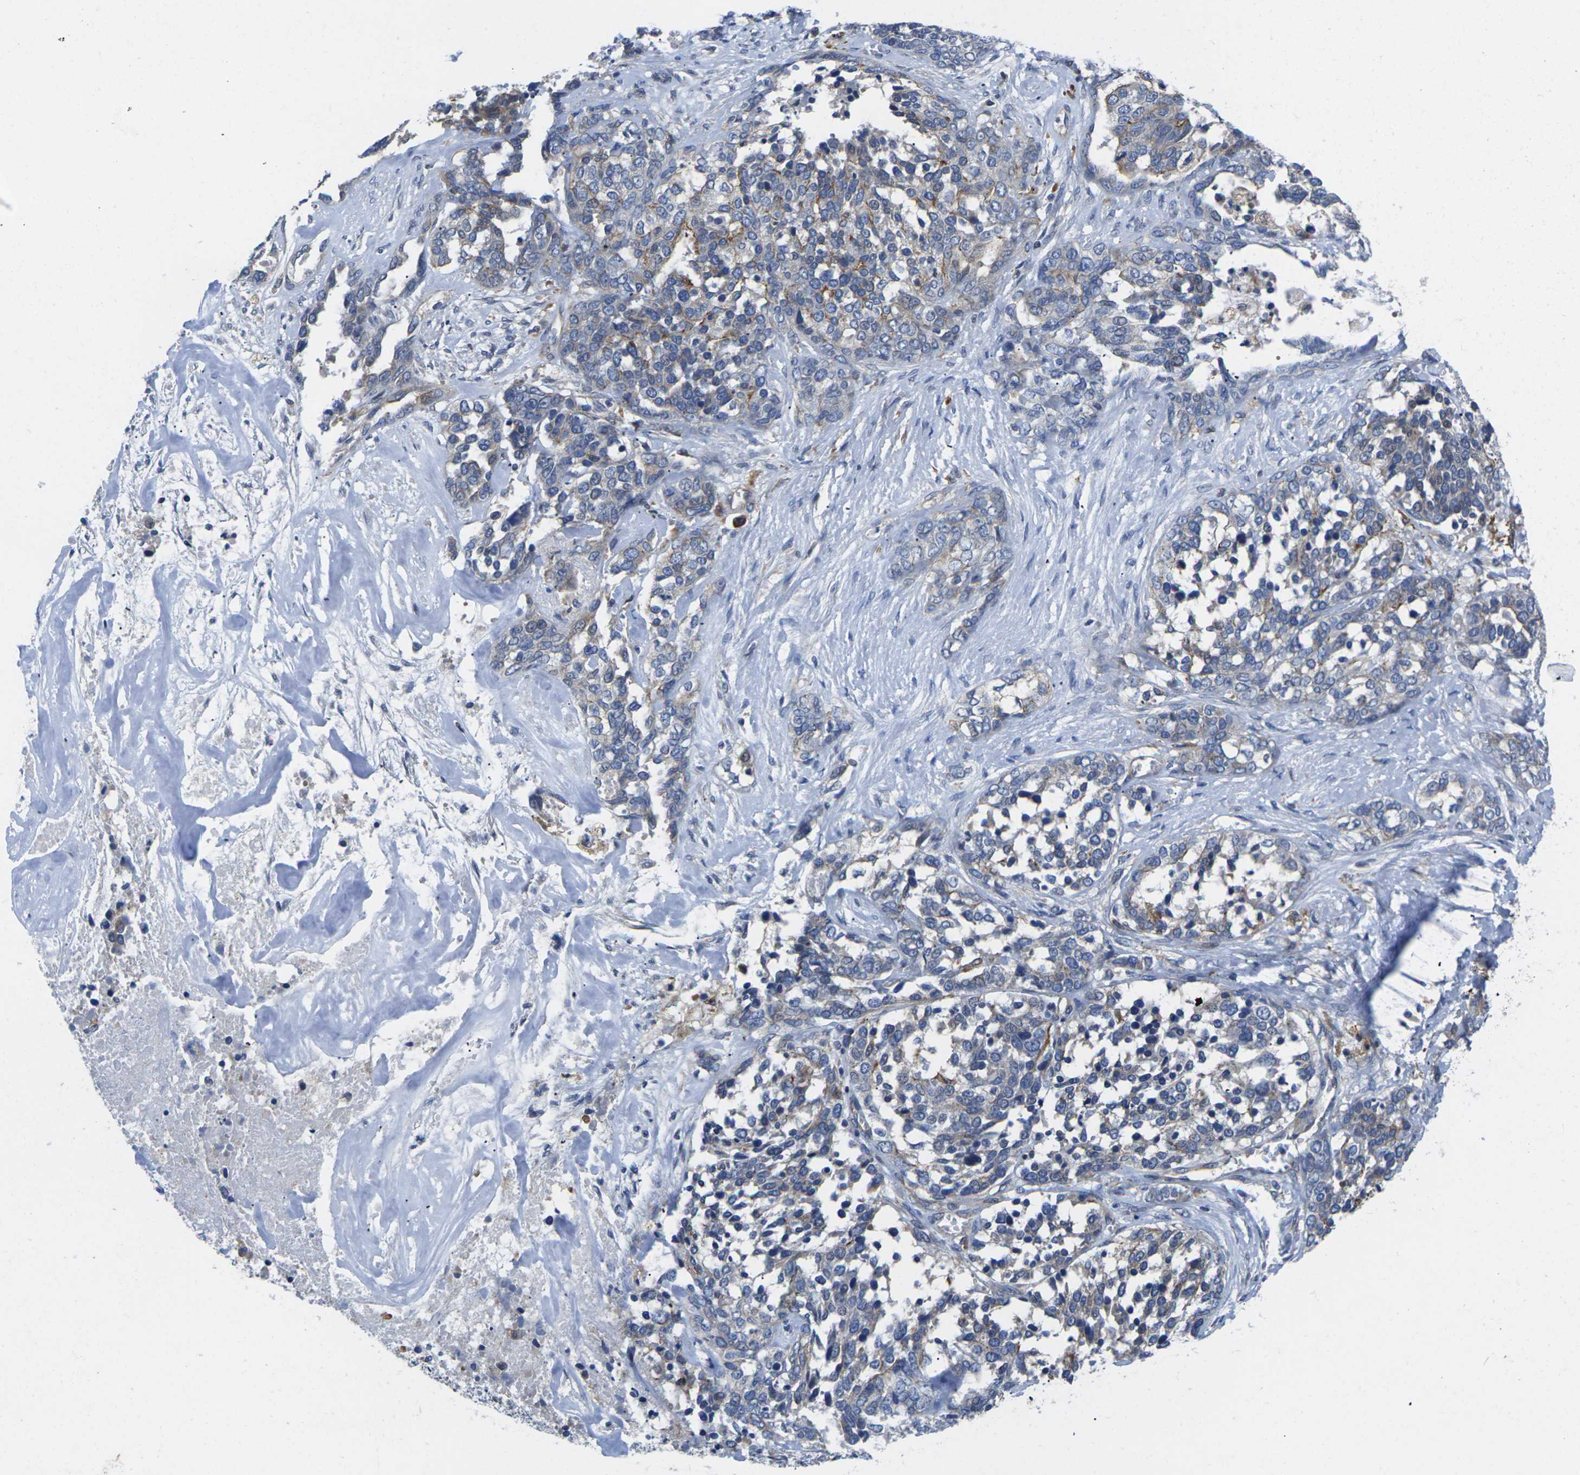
{"staining": {"intensity": "weak", "quantity": "<25%", "location": "cytoplasmic/membranous"}, "tissue": "ovarian cancer", "cell_type": "Tumor cells", "image_type": "cancer", "snomed": [{"axis": "morphology", "description": "Cystadenocarcinoma, serous, NOS"}, {"axis": "topography", "description": "Ovary"}], "caption": "A micrograph of ovarian cancer (serous cystadenocarcinoma) stained for a protein reveals no brown staining in tumor cells.", "gene": "SCNN1A", "patient": {"sex": "female", "age": 44}}